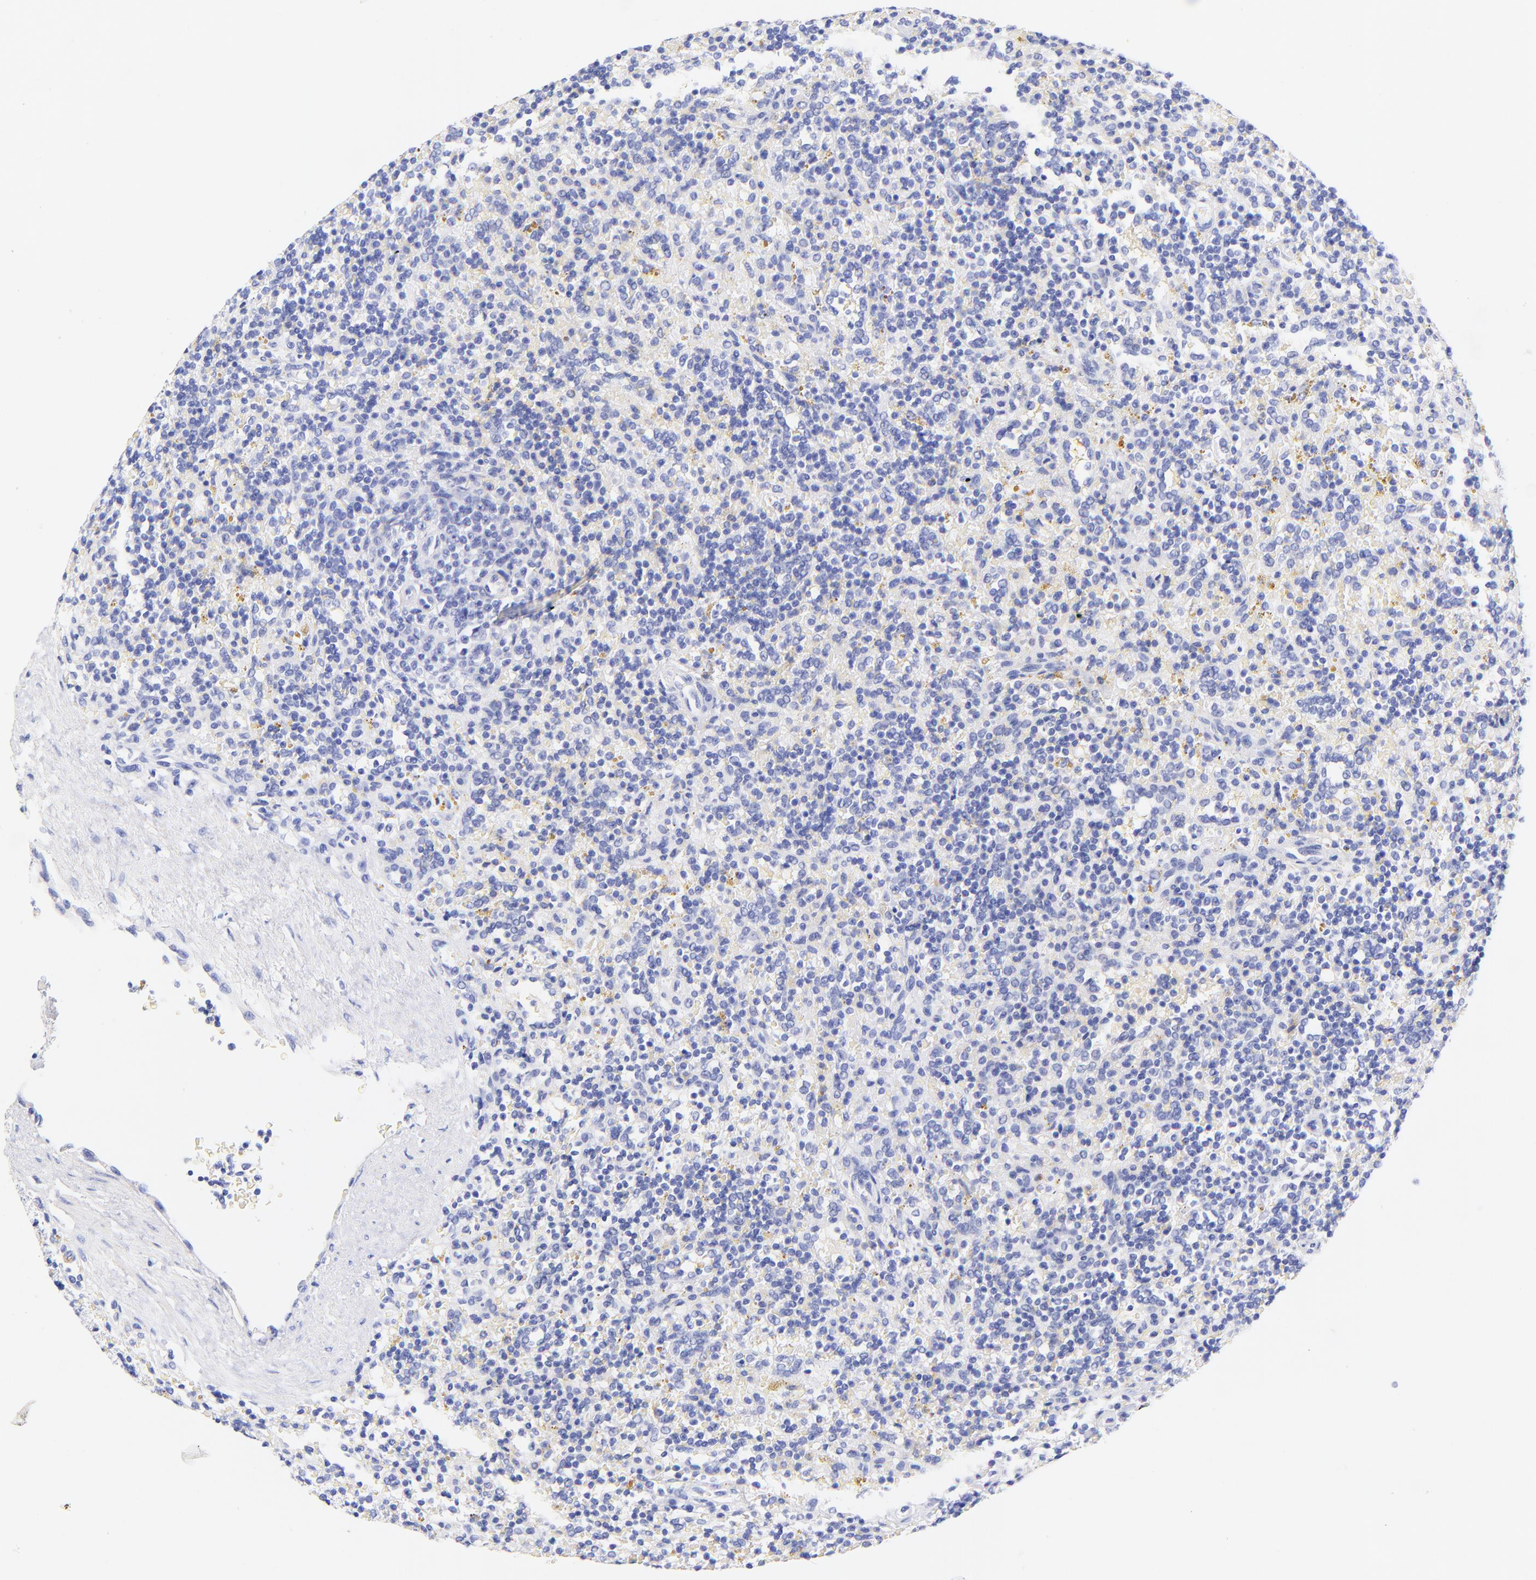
{"staining": {"intensity": "negative", "quantity": "none", "location": "none"}, "tissue": "lymphoma", "cell_type": "Tumor cells", "image_type": "cancer", "snomed": [{"axis": "morphology", "description": "Malignant lymphoma, non-Hodgkin's type, Low grade"}, {"axis": "topography", "description": "Spleen"}], "caption": "A micrograph of human malignant lymphoma, non-Hodgkin's type (low-grade) is negative for staining in tumor cells.", "gene": "KRT19", "patient": {"sex": "male", "age": 67}}